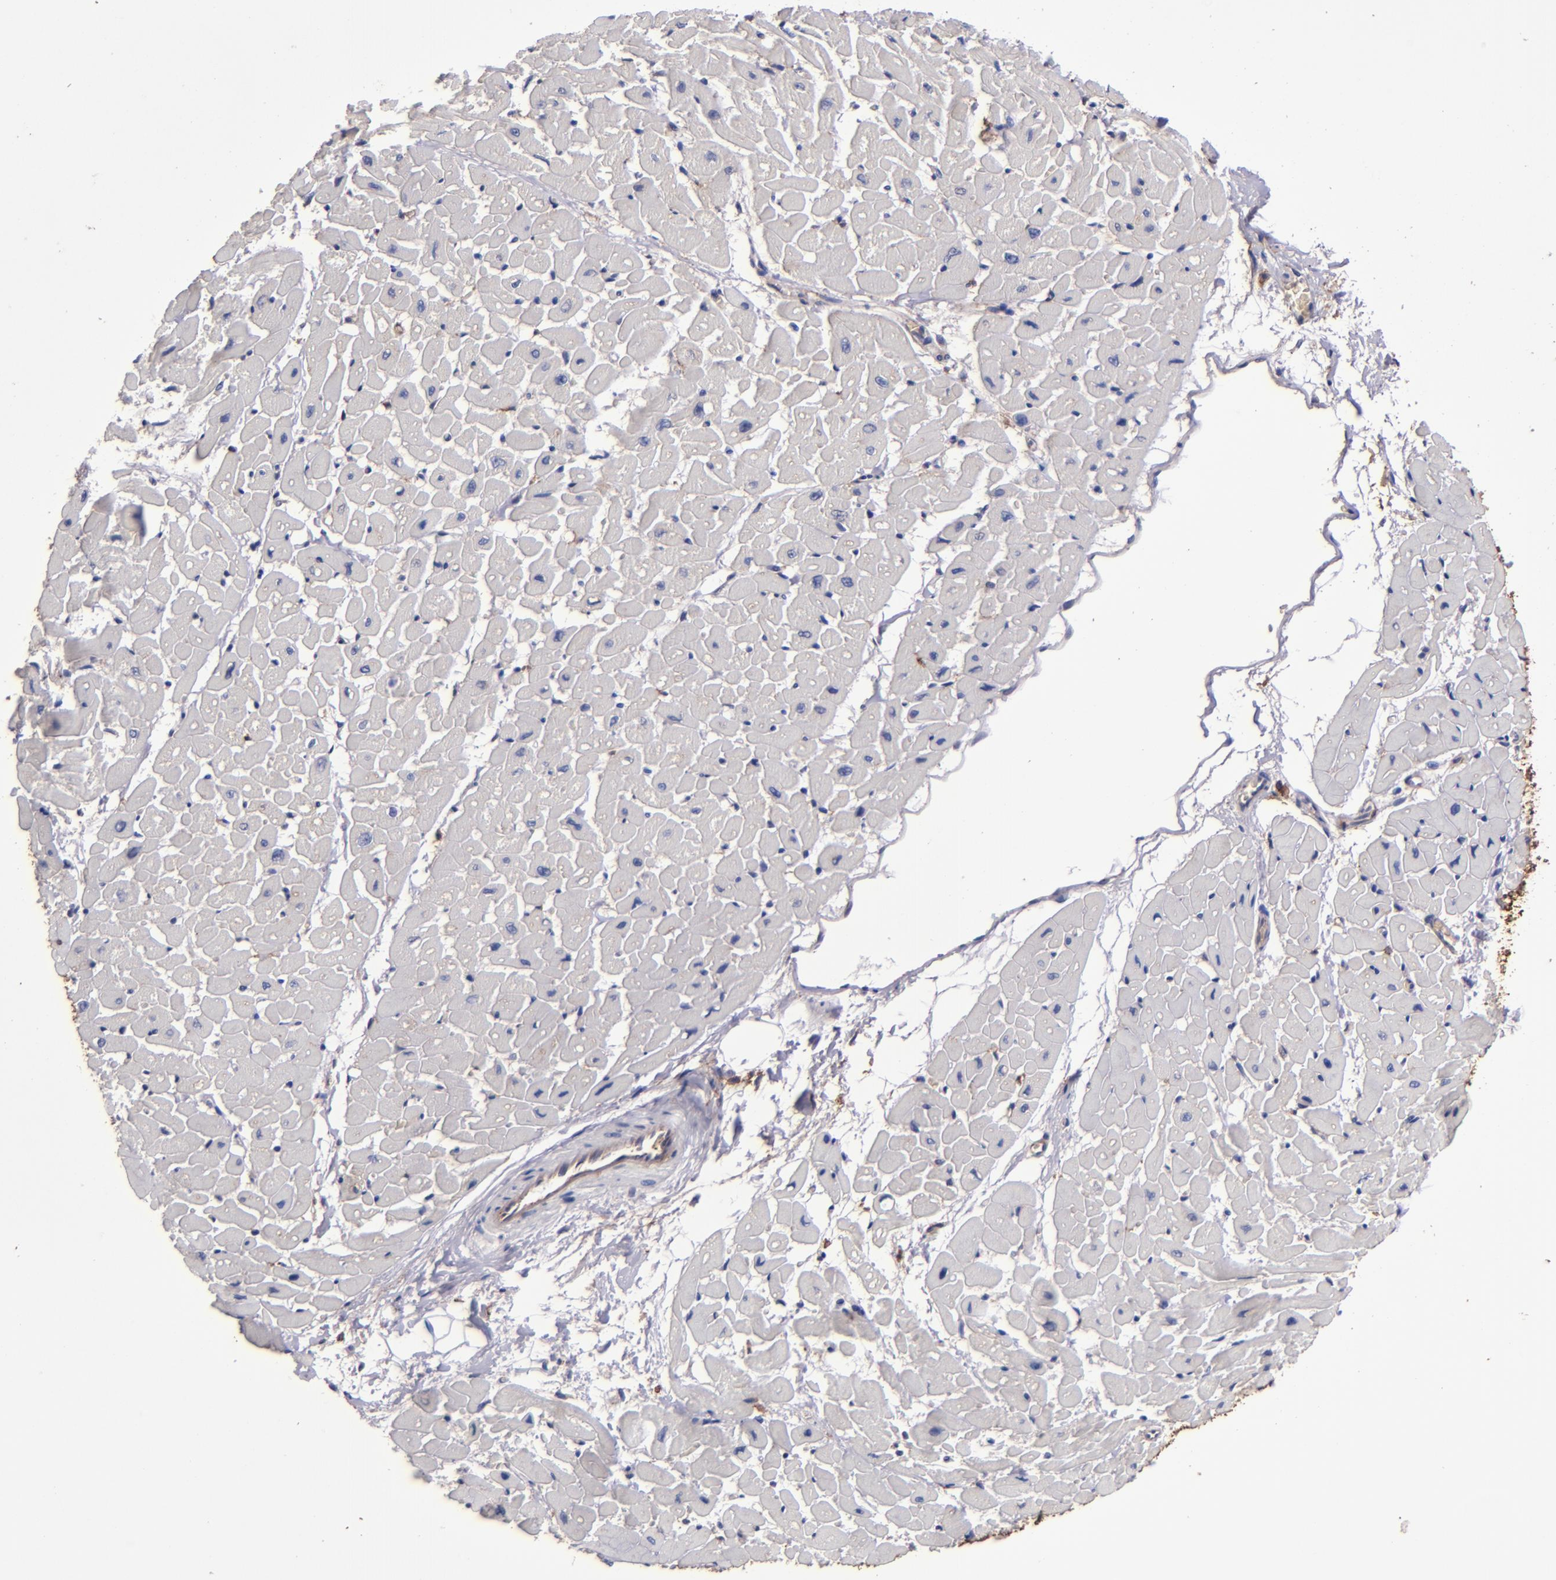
{"staining": {"intensity": "negative", "quantity": "none", "location": "none"}, "tissue": "heart muscle", "cell_type": "Cardiomyocytes", "image_type": "normal", "snomed": [{"axis": "morphology", "description": "Normal tissue, NOS"}, {"axis": "topography", "description": "Heart"}], "caption": "A photomicrograph of heart muscle stained for a protein displays no brown staining in cardiomyocytes. Brightfield microscopy of immunohistochemistry (IHC) stained with DAB (brown) and hematoxylin (blue), captured at high magnification.", "gene": "SIRPA", "patient": {"sex": "male", "age": 45}}